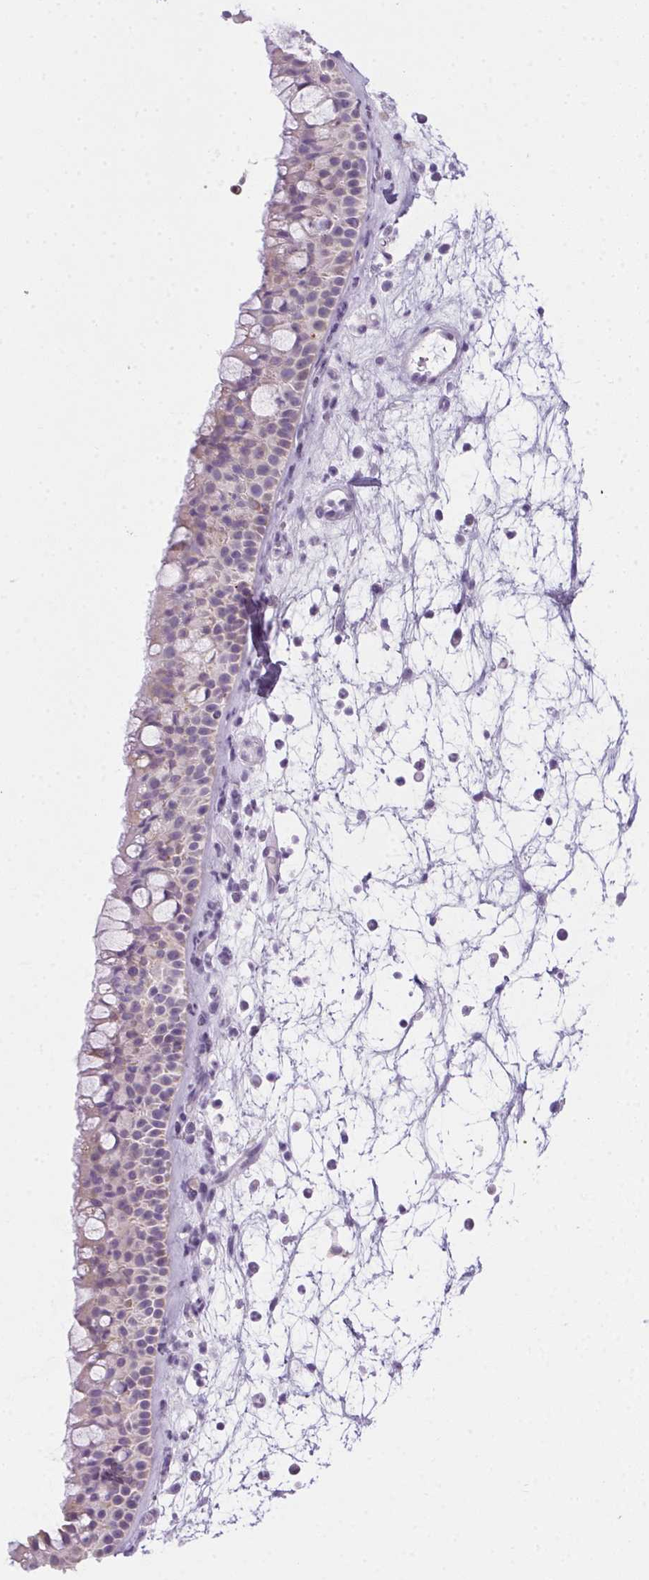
{"staining": {"intensity": "moderate", "quantity": "<25%", "location": "cytoplasmic/membranous"}, "tissue": "nasopharynx", "cell_type": "Respiratory epithelial cells", "image_type": "normal", "snomed": [{"axis": "morphology", "description": "Normal tissue, NOS"}, {"axis": "topography", "description": "Nasopharynx"}], "caption": "The histopathology image exhibits staining of unremarkable nasopharynx, revealing moderate cytoplasmic/membranous protein positivity (brown color) within respiratory epithelial cells. (Stains: DAB (3,3'-diaminobenzidine) in brown, nuclei in blue, Microscopy: brightfield microscopy at high magnification).", "gene": "POPDC2", "patient": {"sex": "male", "age": 68}}